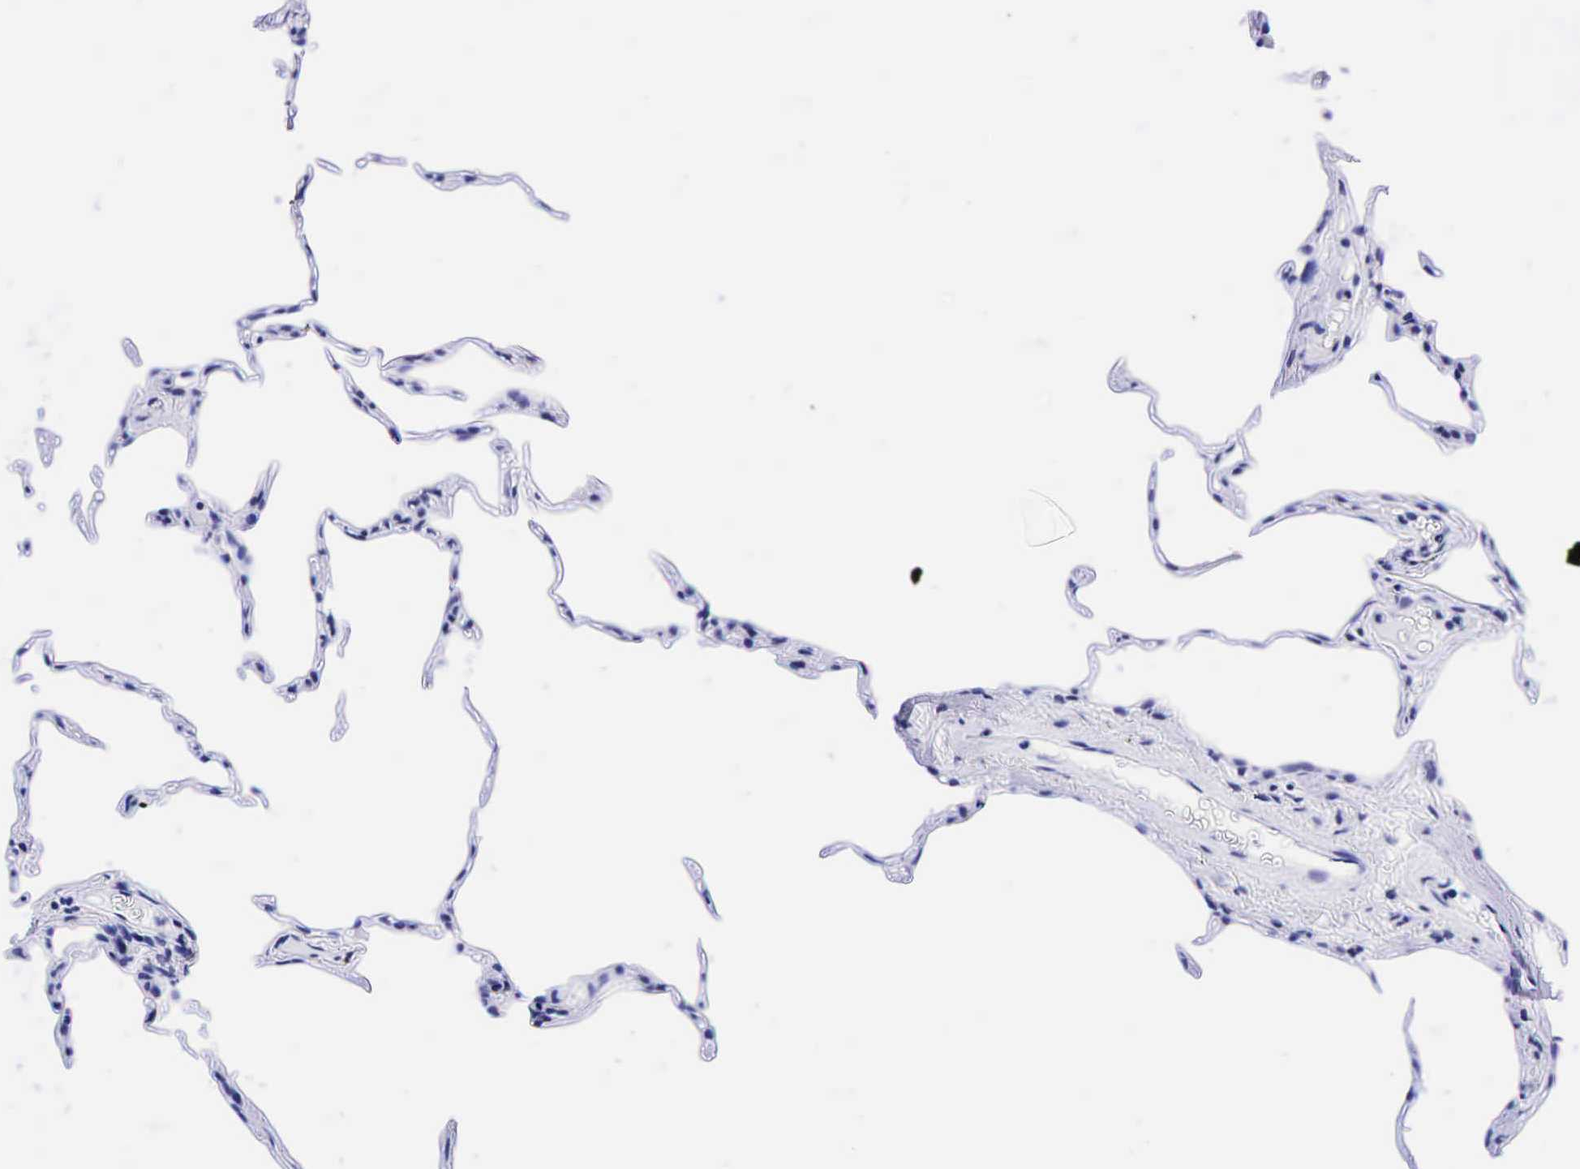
{"staining": {"intensity": "negative", "quantity": "none", "location": "none"}, "tissue": "lung", "cell_type": "Alveolar cells", "image_type": "normal", "snomed": [{"axis": "morphology", "description": "Normal tissue, NOS"}, {"axis": "topography", "description": "Lung"}], "caption": "Normal lung was stained to show a protein in brown. There is no significant positivity in alveolar cells. (DAB immunohistochemistry (IHC) with hematoxylin counter stain).", "gene": "ESR1", "patient": {"sex": "female", "age": 75}}